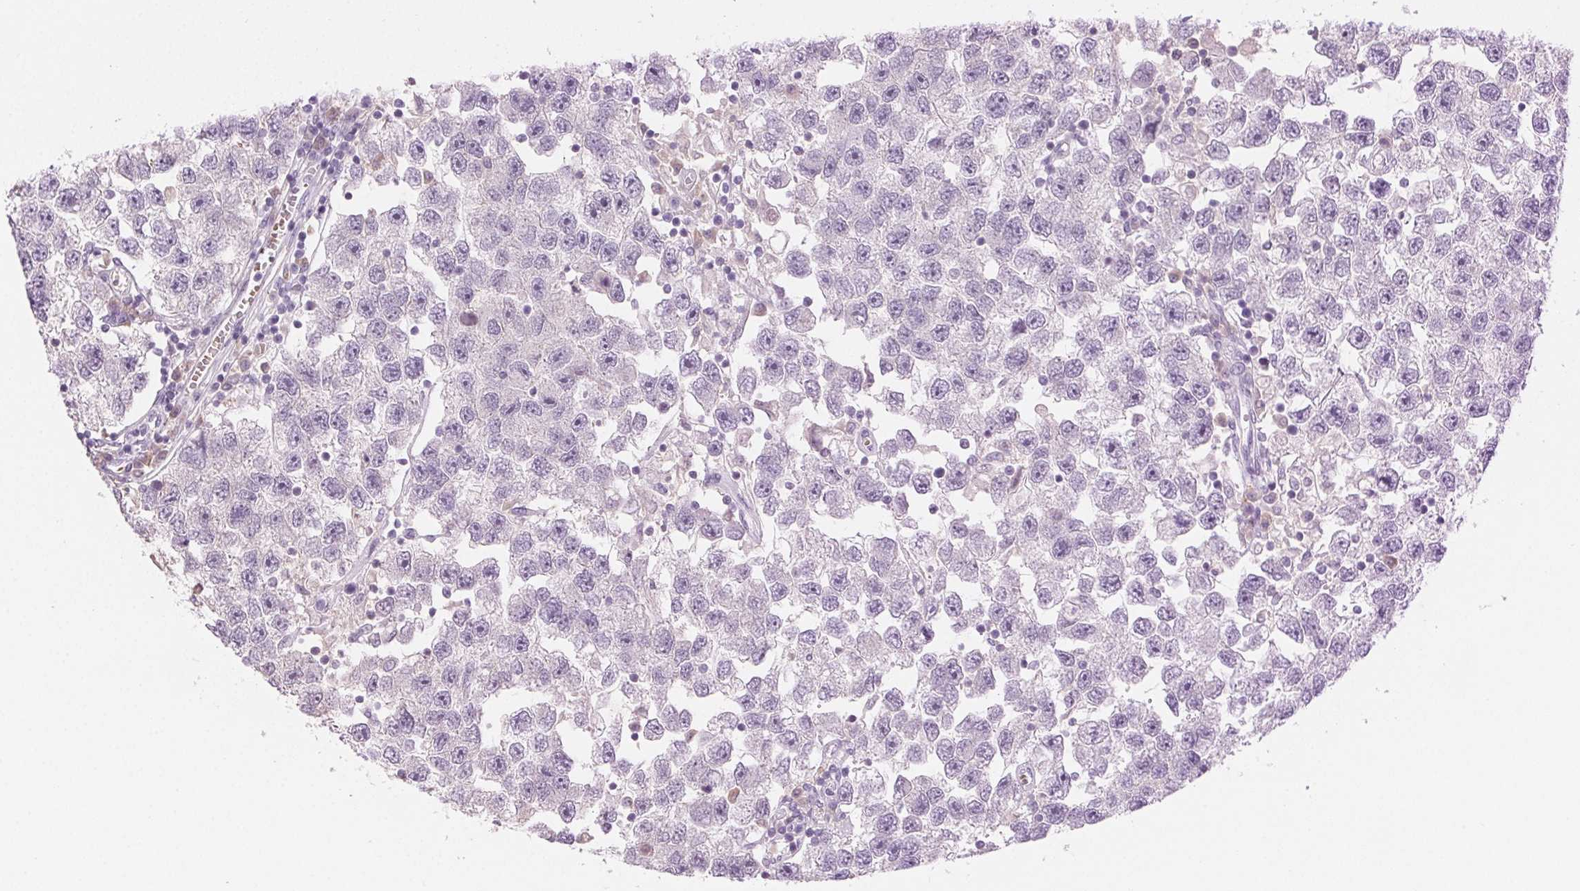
{"staining": {"intensity": "negative", "quantity": "none", "location": "none"}, "tissue": "testis cancer", "cell_type": "Tumor cells", "image_type": "cancer", "snomed": [{"axis": "morphology", "description": "Seminoma, NOS"}, {"axis": "topography", "description": "Testis"}], "caption": "Tumor cells are negative for brown protein staining in testis seminoma.", "gene": "PADI4", "patient": {"sex": "male", "age": 26}}